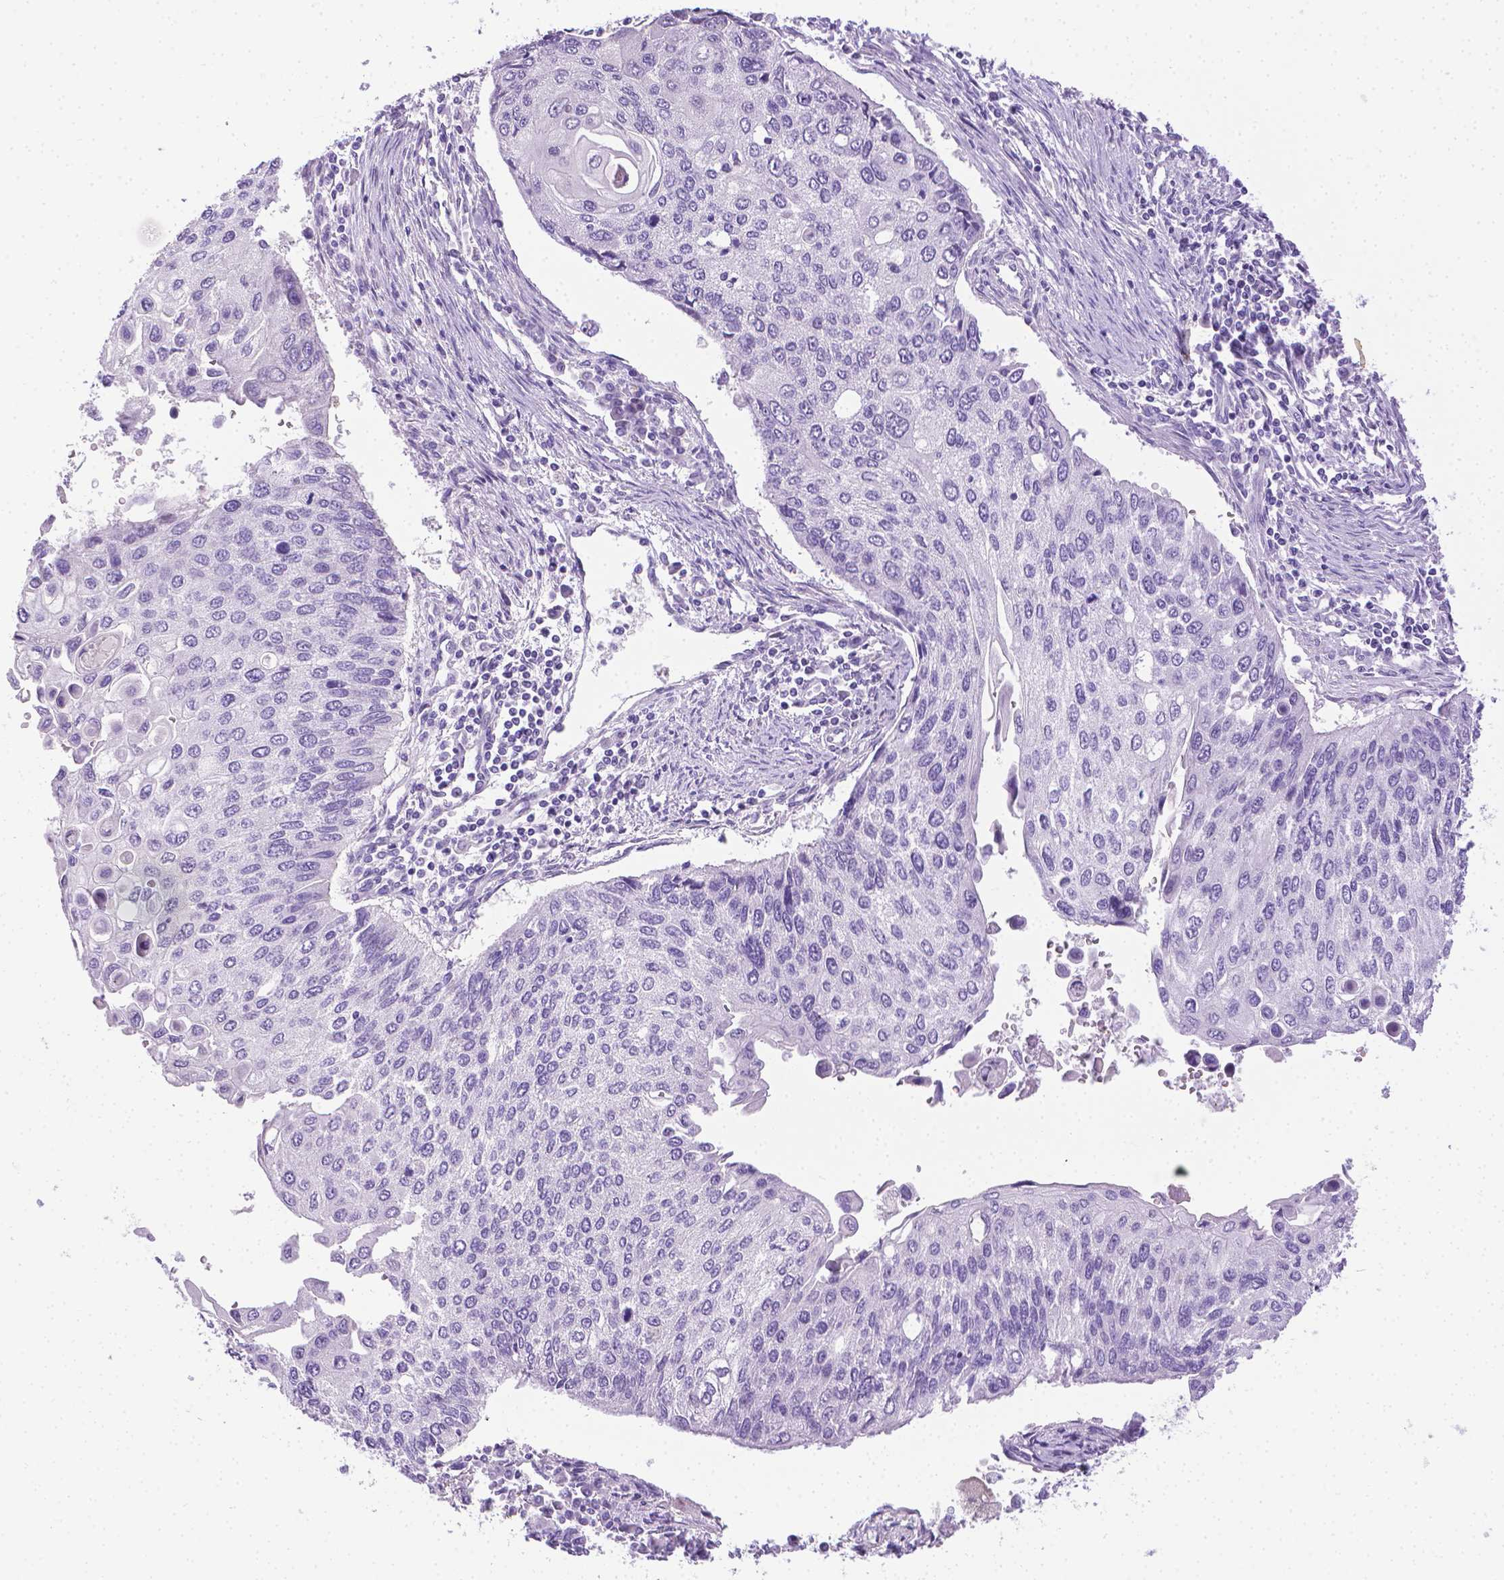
{"staining": {"intensity": "negative", "quantity": "none", "location": "none"}, "tissue": "lung cancer", "cell_type": "Tumor cells", "image_type": "cancer", "snomed": [{"axis": "morphology", "description": "Squamous cell carcinoma, NOS"}, {"axis": "morphology", "description": "Squamous cell carcinoma, metastatic, NOS"}, {"axis": "topography", "description": "Lung"}], "caption": "This is an IHC micrograph of lung cancer (metastatic squamous cell carcinoma). There is no expression in tumor cells.", "gene": "PNMA2", "patient": {"sex": "male", "age": 63}}